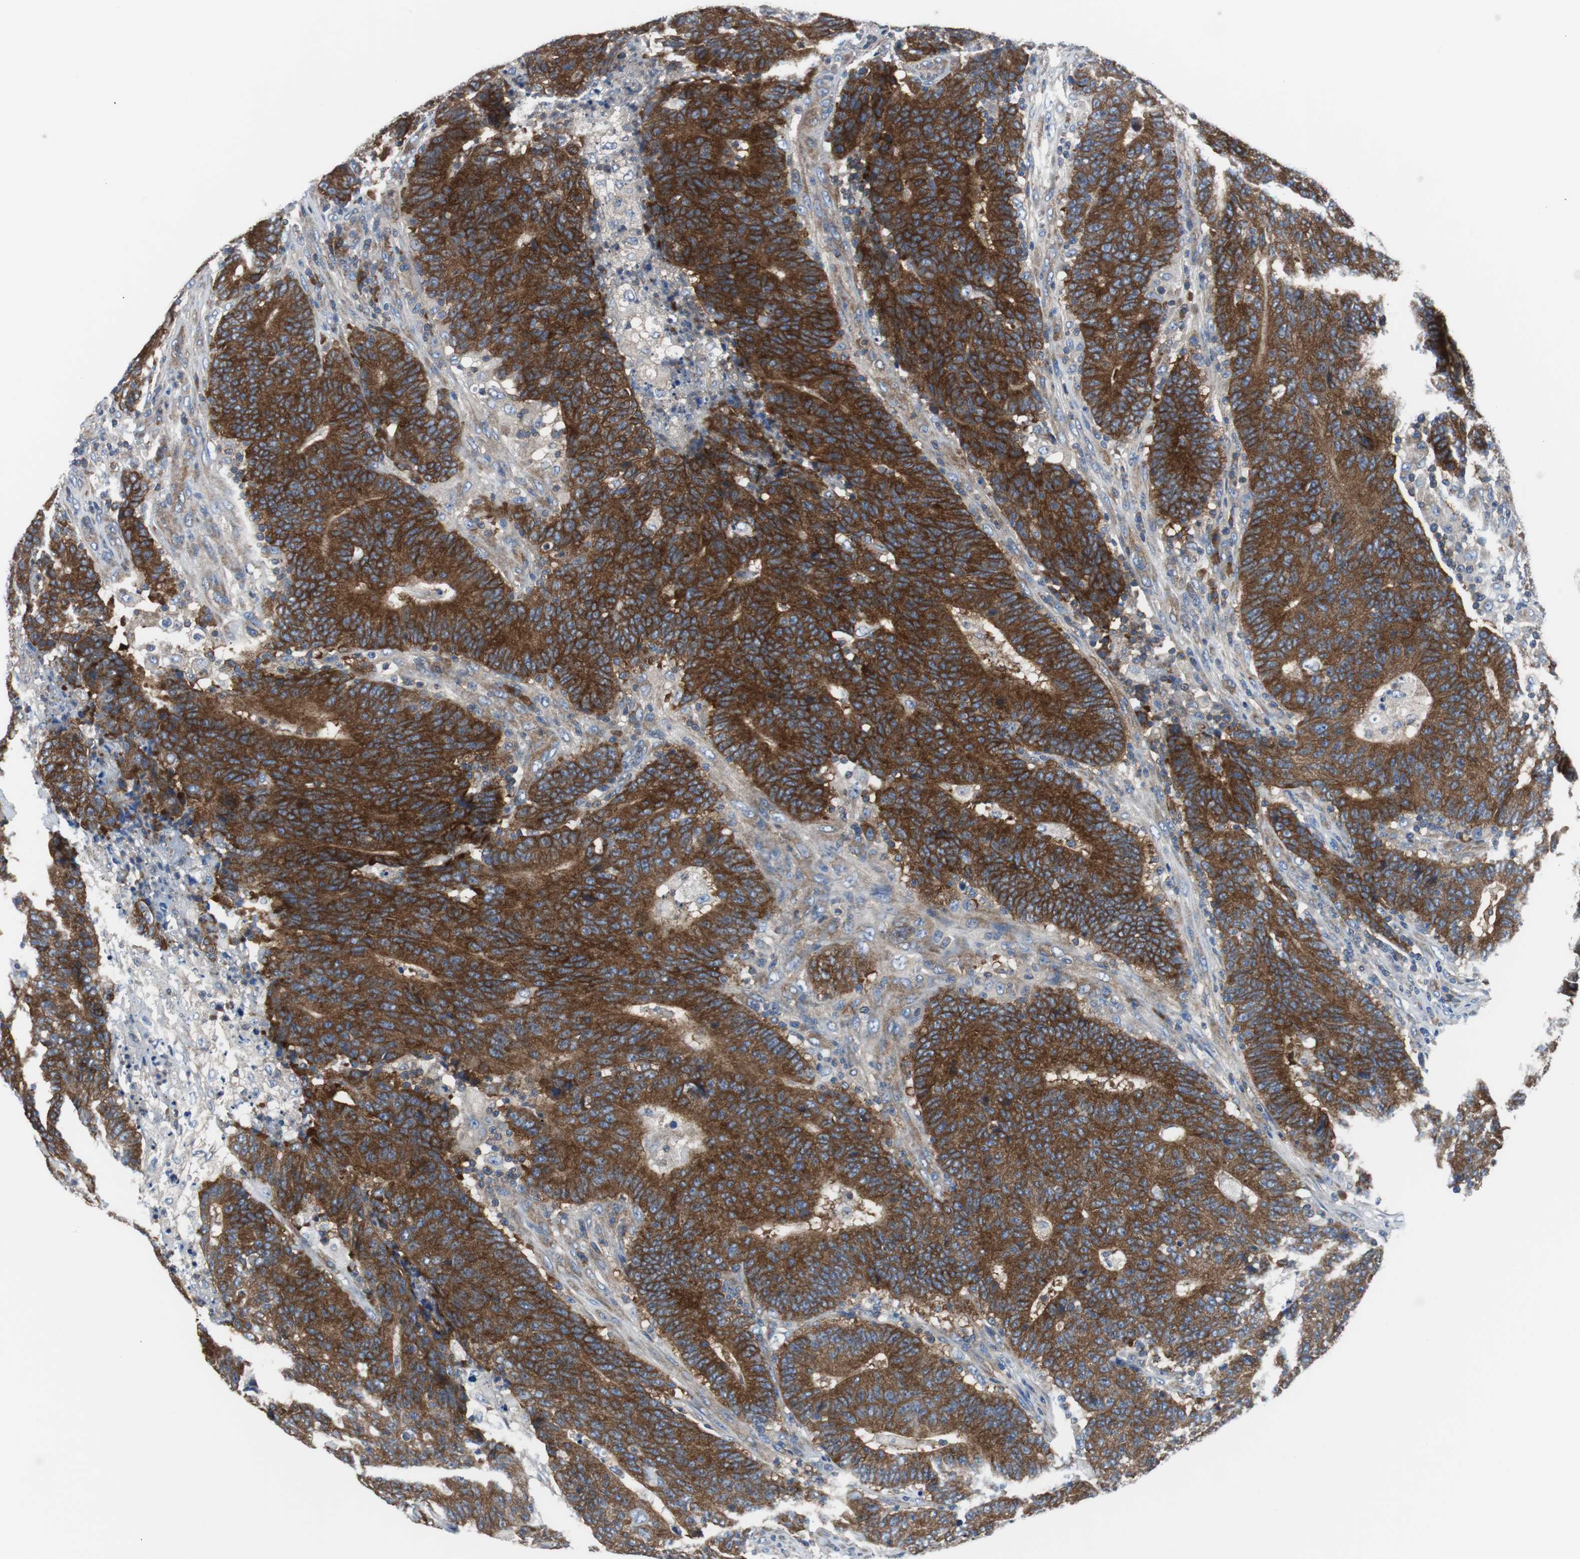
{"staining": {"intensity": "strong", "quantity": ">75%", "location": "cytoplasmic/membranous"}, "tissue": "colorectal cancer", "cell_type": "Tumor cells", "image_type": "cancer", "snomed": [{"axis": "morphology", "description": "Normal tissue, NOS"}, {"axis": "morphology", "description": "Adenocarcinoma, NOS"}, {"axis": "topography", "description": "Colon"}], "caption": "An immunohistochemistry (IHC) histopathology image of tumor tissue is shown. Protein staining in brown labels strong cytoplasmic/membranous positivity in adenocarcinoma (colorectal) within tumor cells.", "gene": "BRAF", "patient": {"sex": "female", "age": 75}}